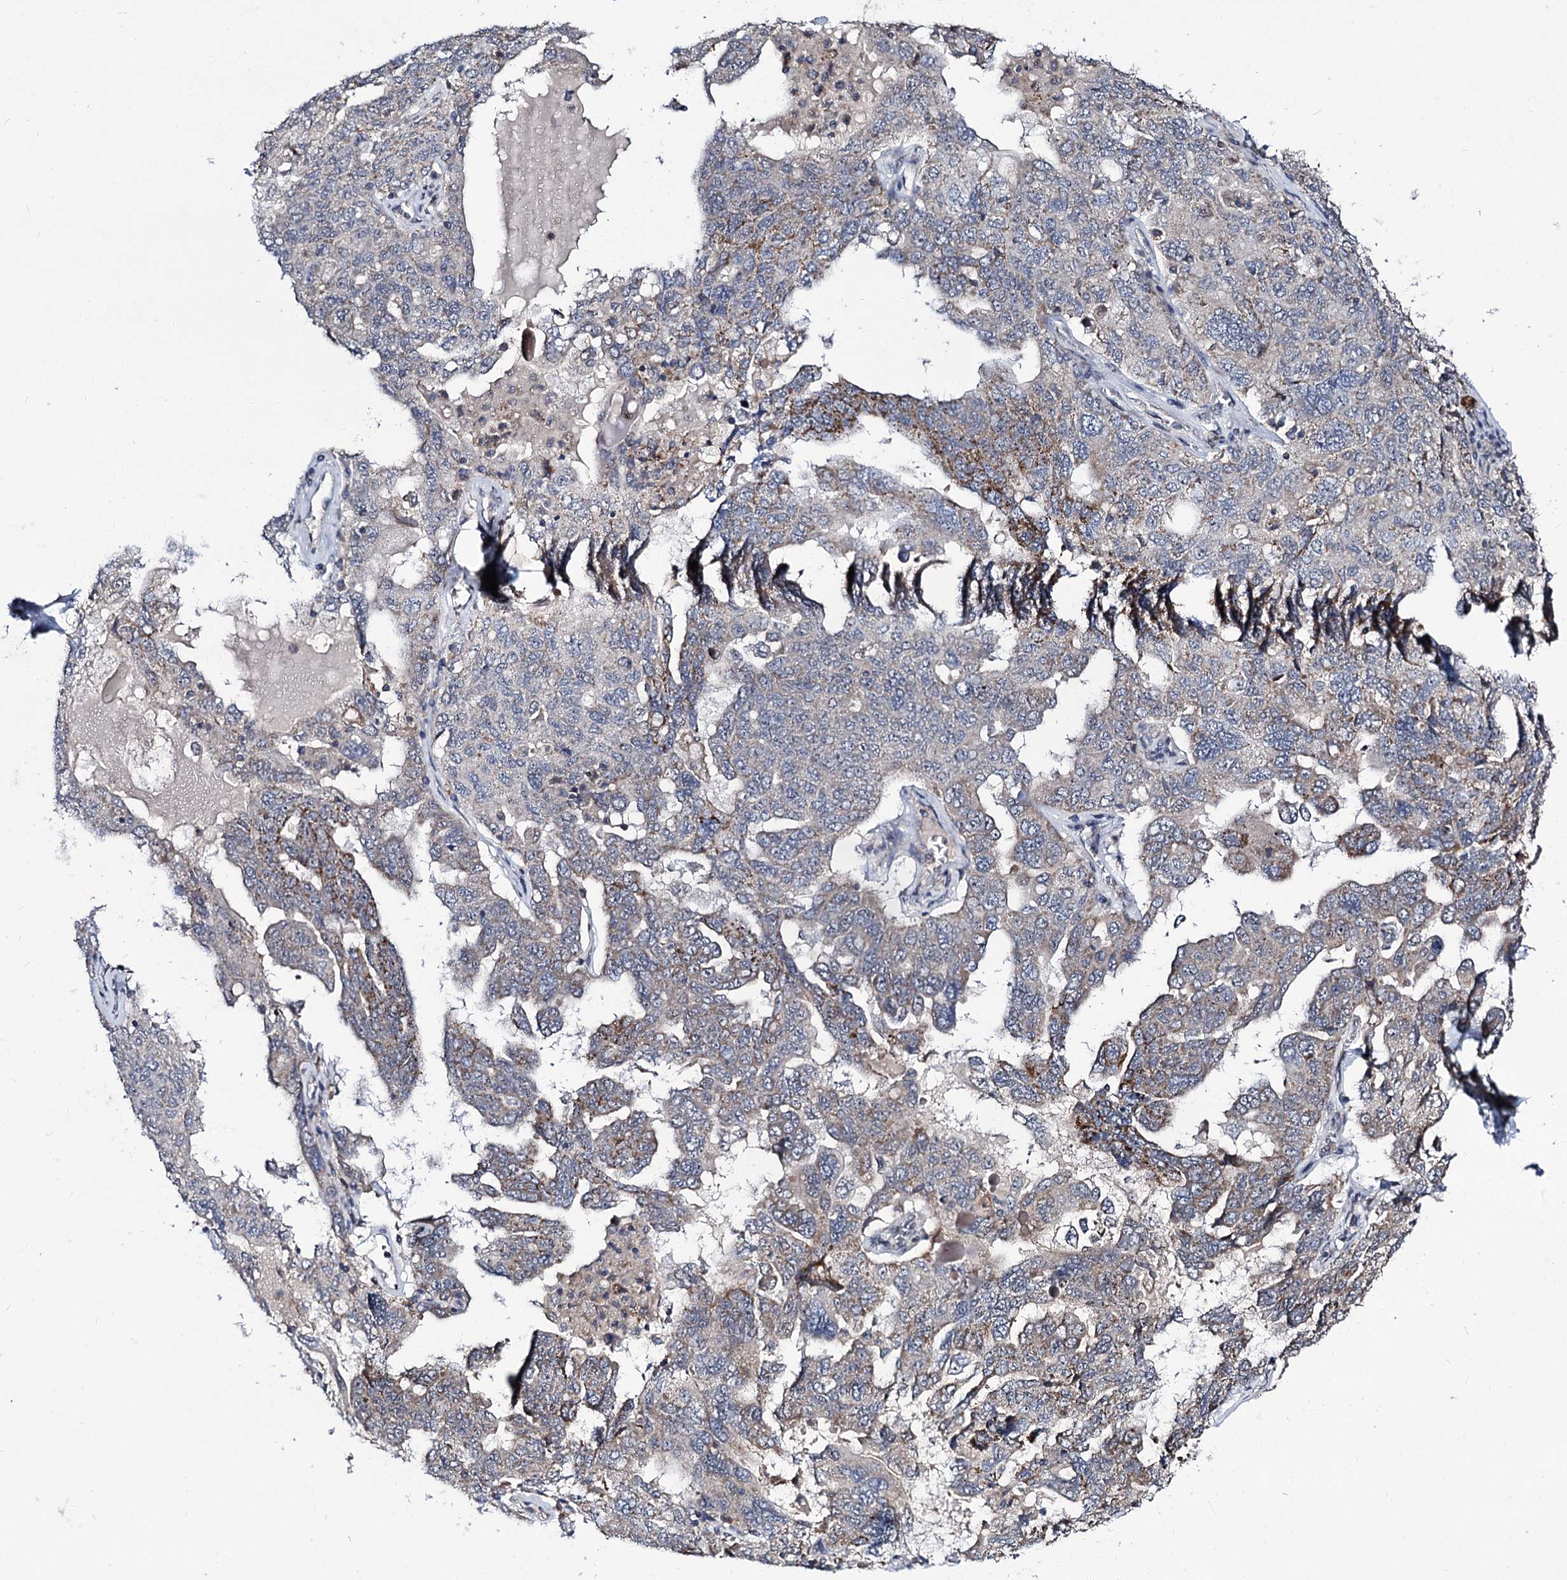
{"staining": {"intensity": "moderate", "quantity": "<25%", "location": "cytoplasmic/membranous"}, "tissue": "ovarian cancer", "cell_type": "Tumor cells", "image_type": "cancer", "snomed": [{"axis": "morphology", "description": "Carcinoma, endometroid"}, {"axis": "topography", "description": "Ovary"}], "caption": "Ovarian endometroid carcinoma stained with a brown dye demonstrates moderate cytoplasmic/membranous positive expression in about <25% of tumor cells.", "gene": "RPUSD4", "patient": {"sex": "female", "age": 62}}